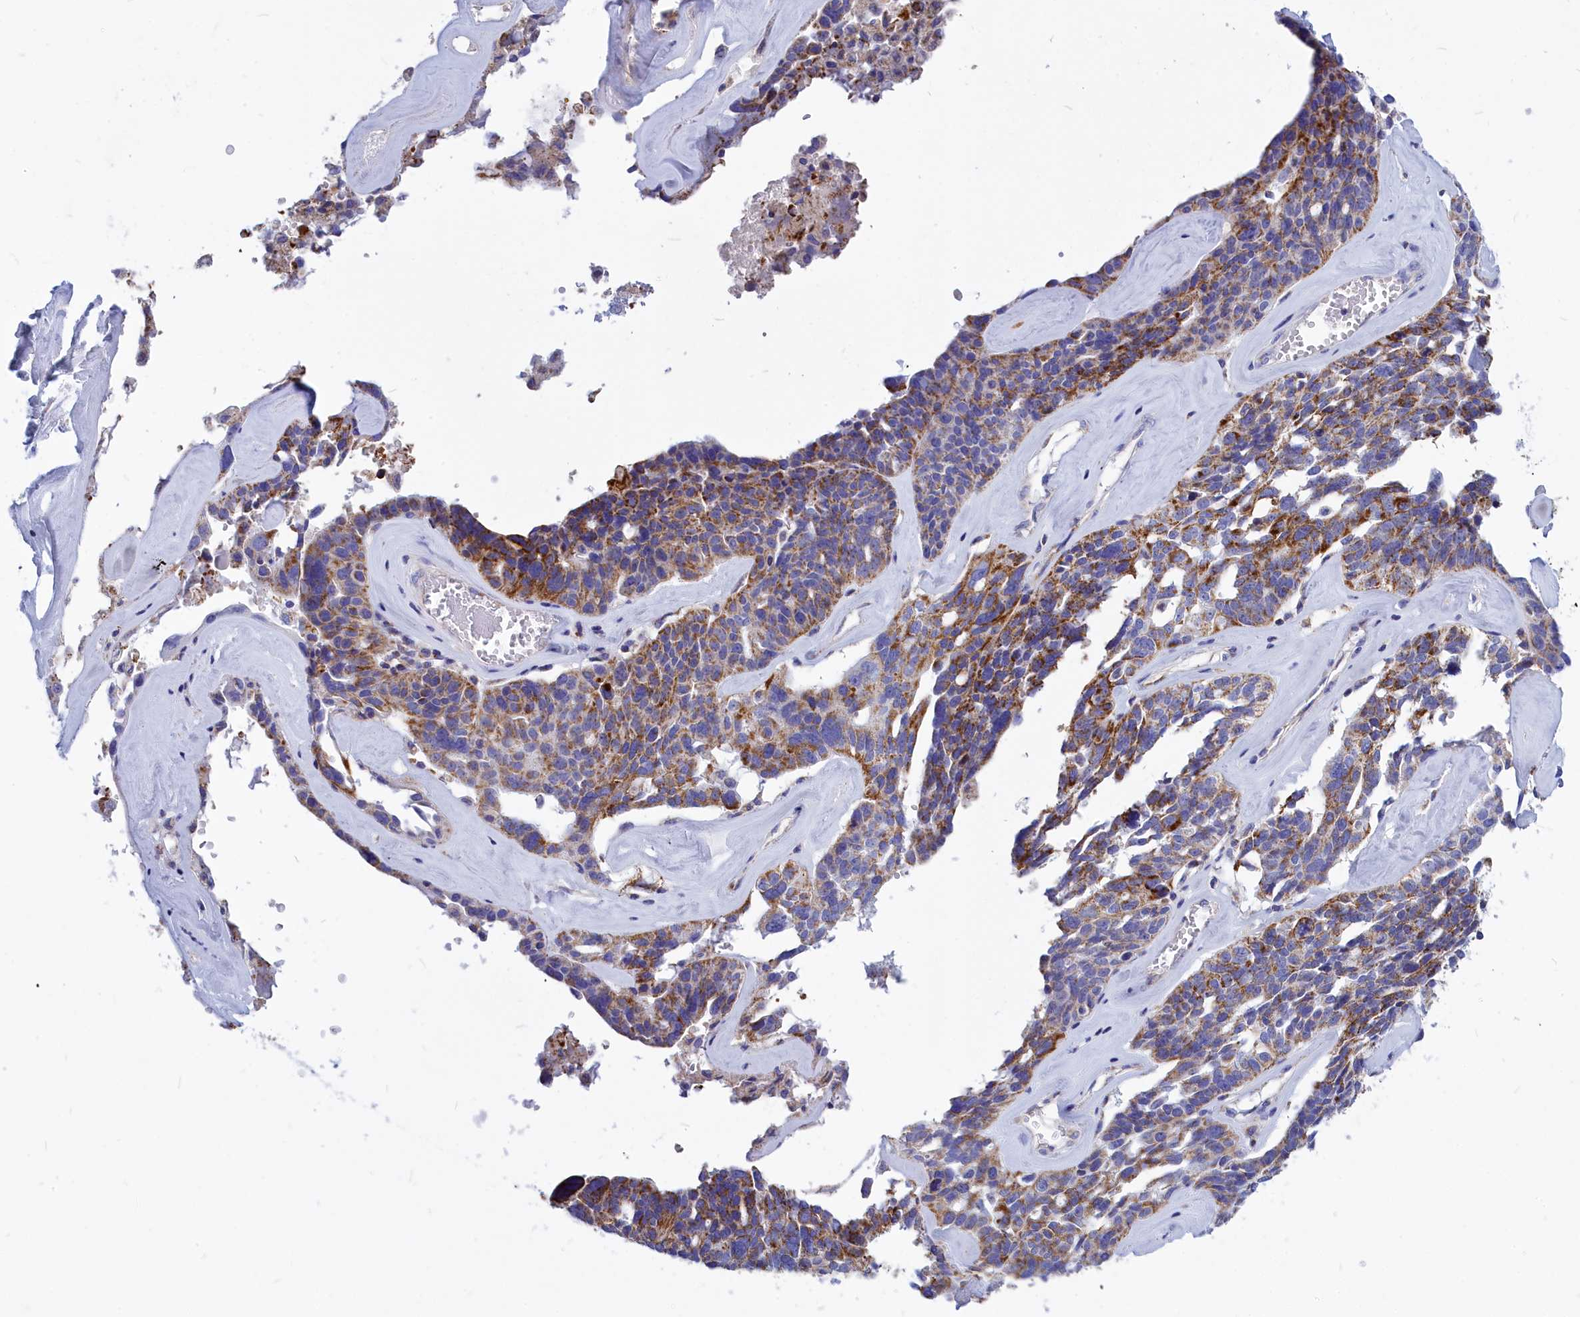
{"staining": {"intensity": "moderate", "quantity": ">75%", "location": "cytoplasmic/membranous"}, "tissue": "ovarian cancer", "cell_type": "Tumor cells", "image_type": "cancer", "snomed": [{"axis": "morphology", "description": "Cystadenocarcinoma, serous, NOS"}, {"axis": "topography", "description": "Ovary"}], "caption": "Protein staining of serous cystadenocarcinoma (ovarian) tissue reveals moderate cytoplasmic/membranous positivity in about >75% of tumor cells.", "gene": "CCRL2", "patient": {"sex": "female", "age": 59}}